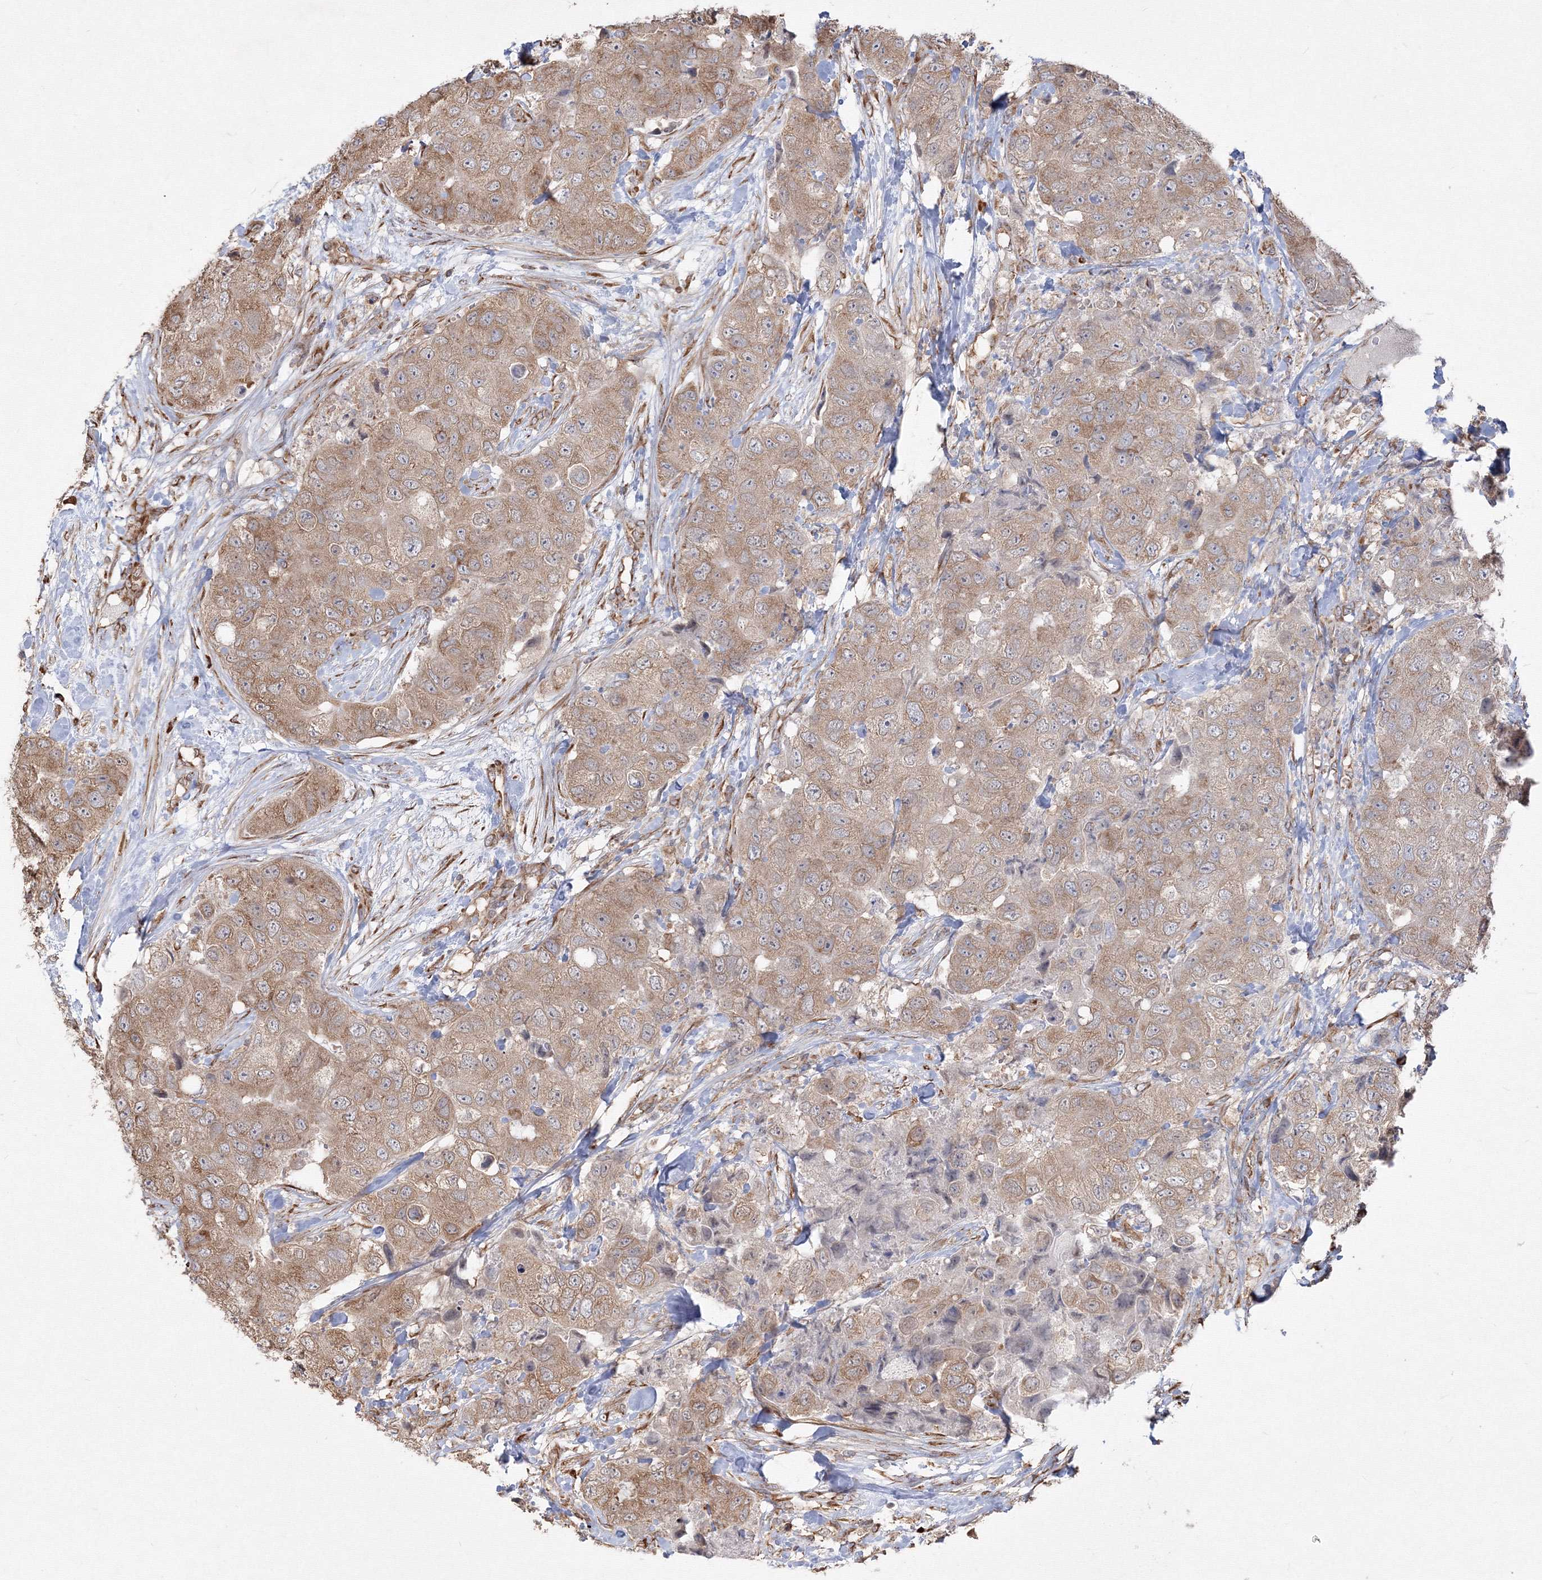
{"staining": {"intensity": "moderate", "quantity": ">75%", "location": "cytoplasmic/membranous"}, "tissue": "breast cancer", "cell_type": "Tumor cells", "image_type": "cancer", "snomed": [{"axis": "morphology", "description": "Duct carcinoma"}, {"axis": "topography", "description": "Breast"}], "caption": "This image demonstrates immunohistochemistry (IHC) staining of intraductal carcinoma (breast), with medium moderate cytoplasmic/membranous staining in approximately >75% of tumor cells.", "gene": "FBXL8", "patient": {"sex": "female", "age": 62}}